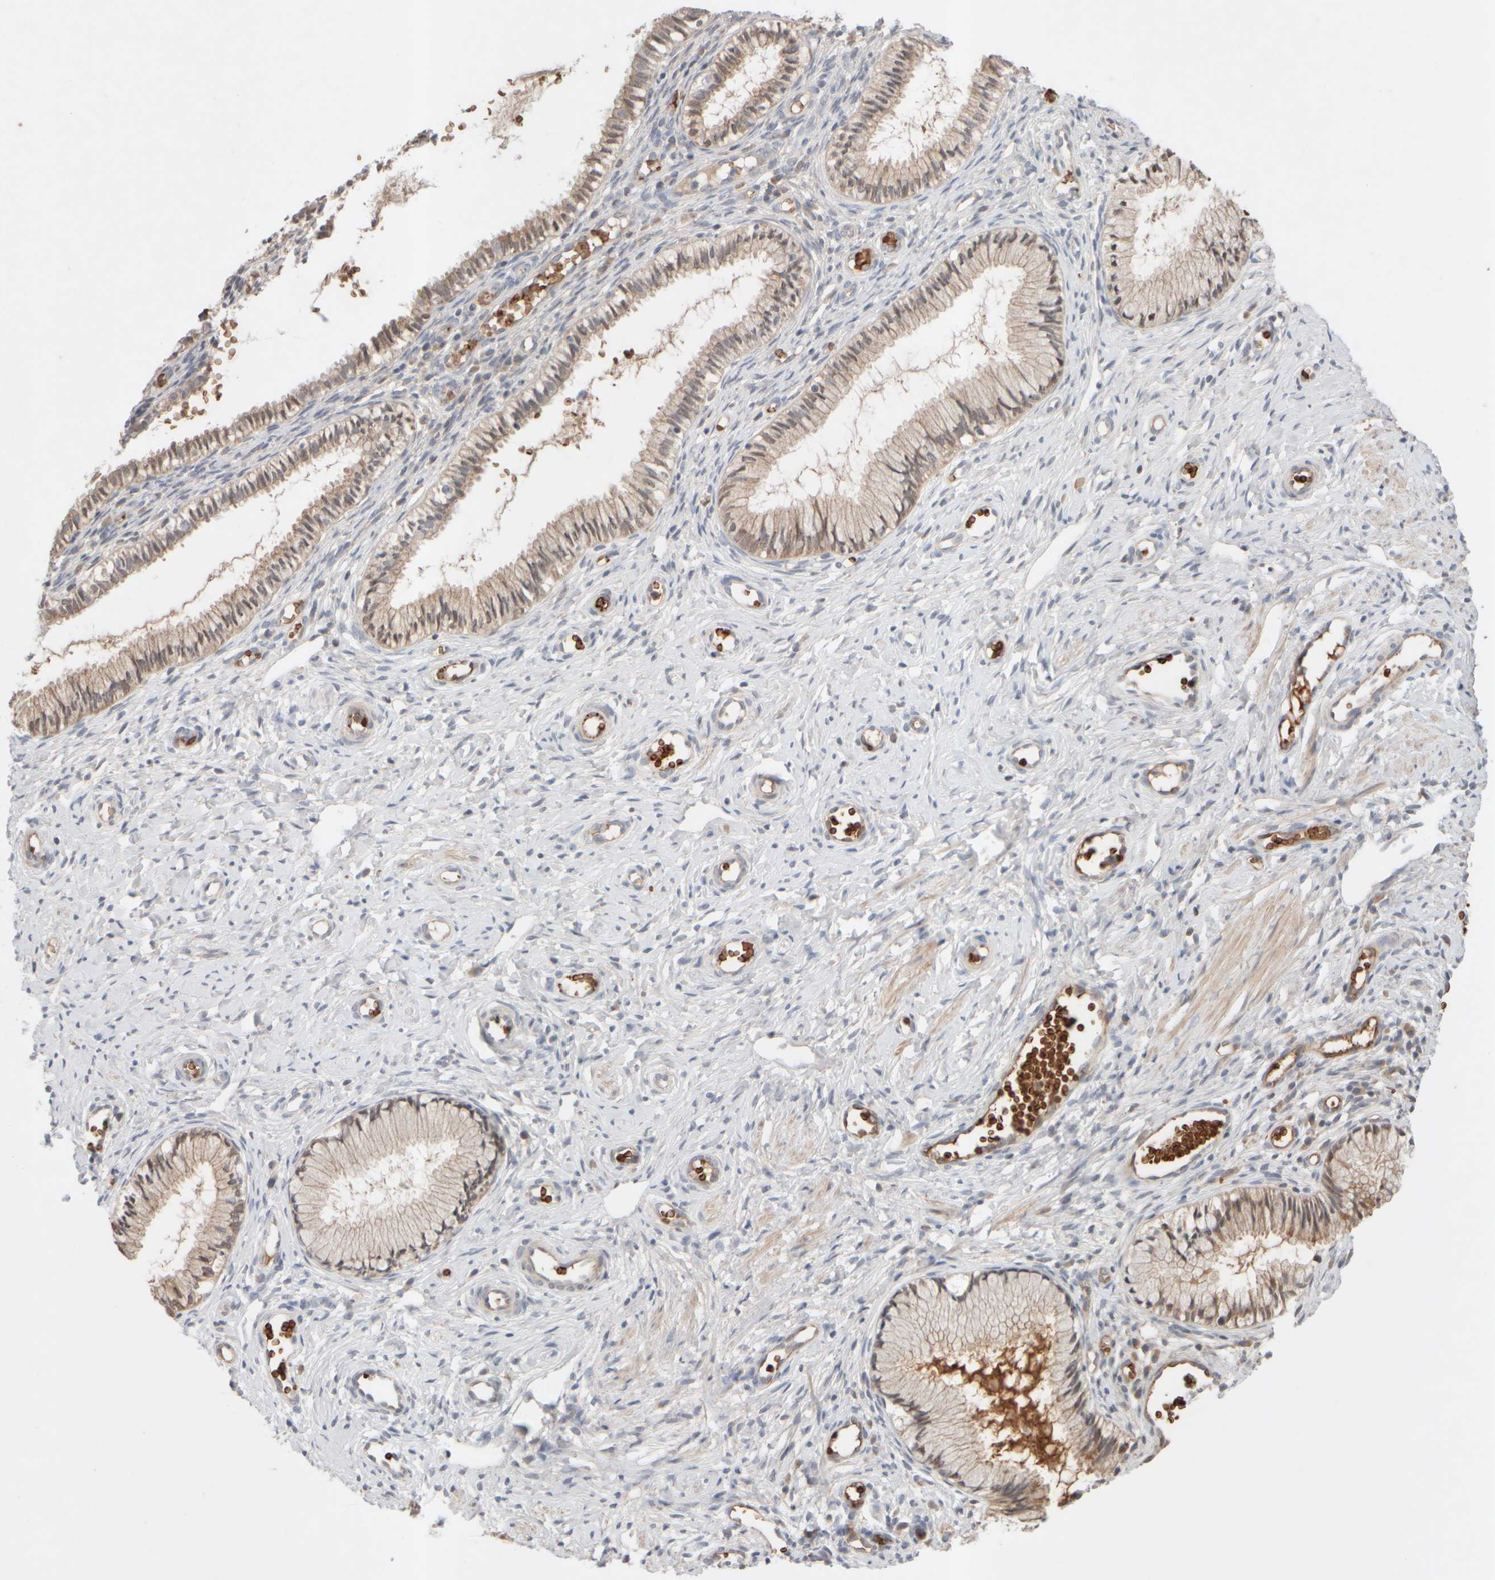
{"staining": {"intensity": "weak", "quantity": "25%-75%", "location": "cytoplasmic/membranous"}, "tissue": "cervix", "cell_type": "Glandular cells", "image_type": "normal", "snomed": [{"axis": "morphology", "description": "Normal tissue, NOS"}, {"axis": "topography", "description": "Cervix"}], "caption": "The immunohistochemical stain highlights weak cytoplasmic/membranous expression in glandular cells of benign cervix. (DAB IHC, brown staining for protein, blue staining for nuclei).", "gene": "MST1", "patient": {"sex": "female", "age": 27}}